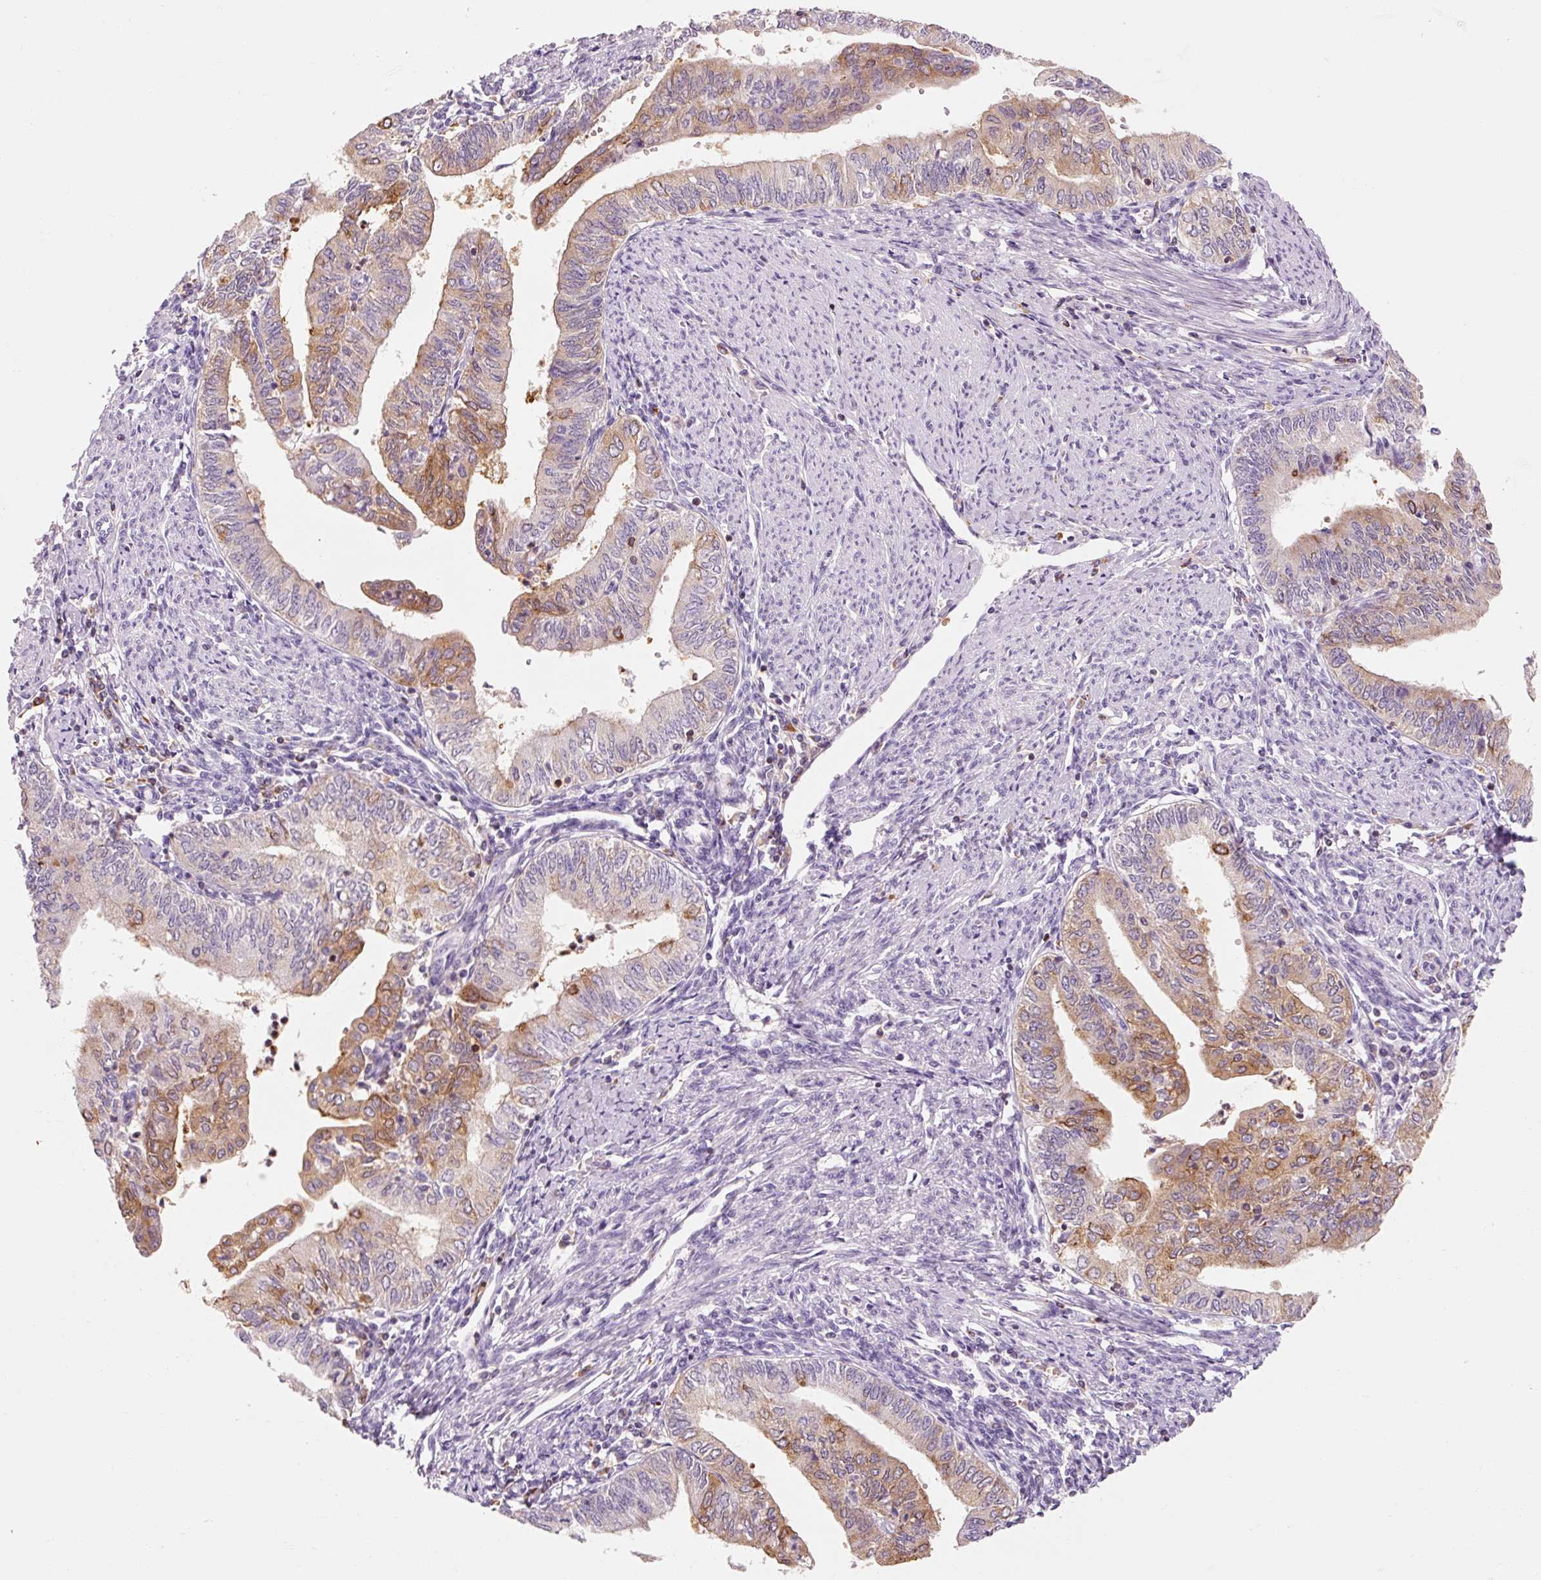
{"staining": {"intensity": "moderate", "quantity": "25%-75%", "location": "cytoplasmic/membranous"}, "tissue": "endometrial cancer", "cell_type": "Tumor cells", "image_type": "cancer", "snomed": [{"axis": "morphology", "description": "Adenocarcinoma, NOS"}, {"axis": "topography", "description": "Endometrium"}], "caption": "Adenocarcinoma (endometrial) stained with DAB immunohistochemistry exhibits medium levels of moderate cytoplasmic/membranous staining in about 25%-75% of tumor cells.", "gene": "OR8K1", "patient": {"sex": "female", "age": 66}}